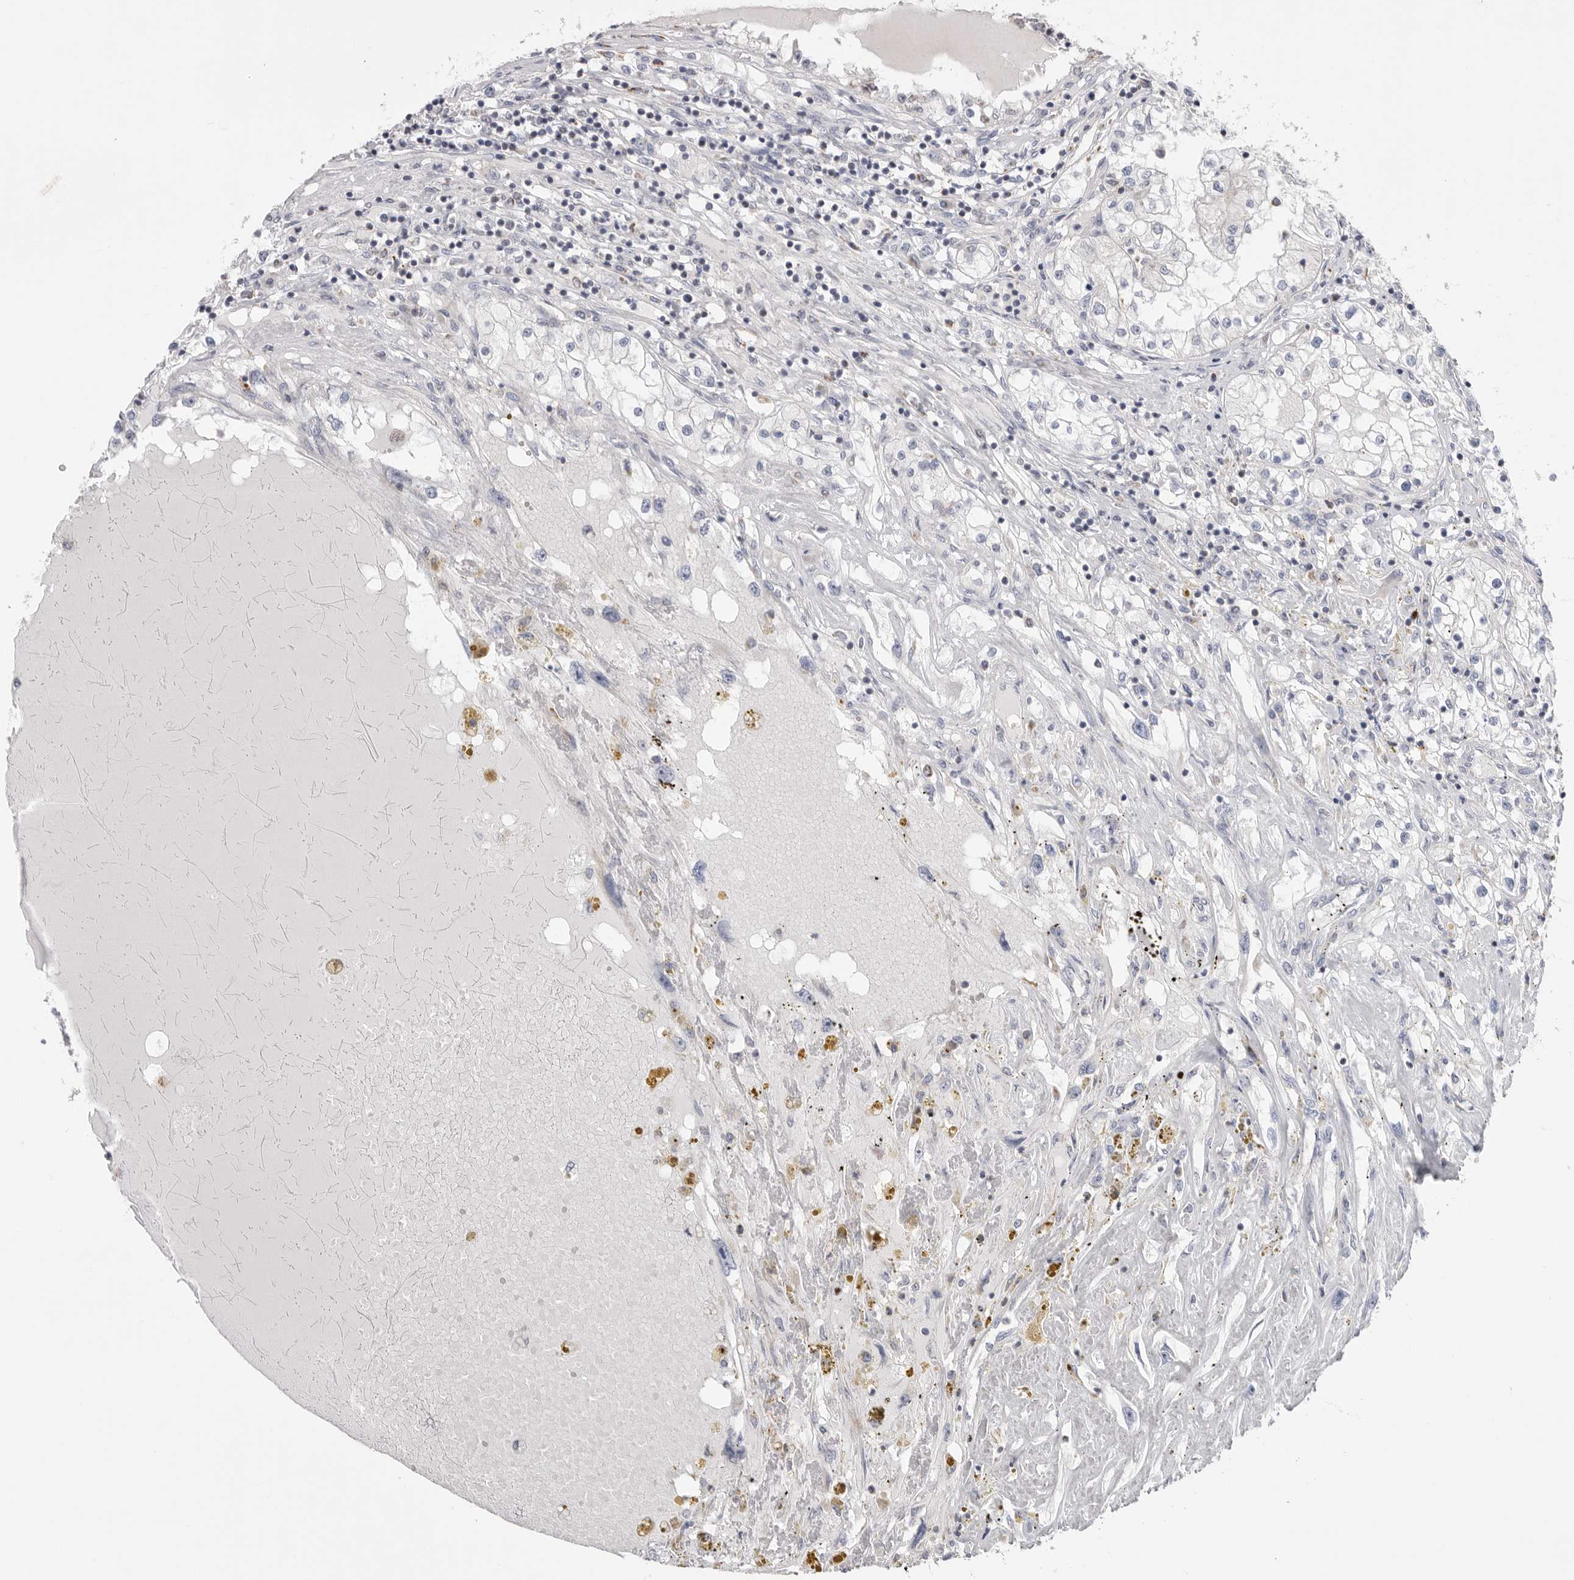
{"staining": {"intensity": "negative", "quantity": "none", "location": "none"}, "tissue": "renal cancer", "cell_type": "Tumor cells", "image_type": "cancer", "snomed": [{"axis": "morphology", "description": "Adenocarcinoma, NOS"}, {"axis": "topography", "description": "Kidney"}], "caption": "IHC of adenocarcinoma (renal) displays no positivity in tumor cells.", "gene": "VDAC3", "patient": {"sex": "male", "age": 68}}